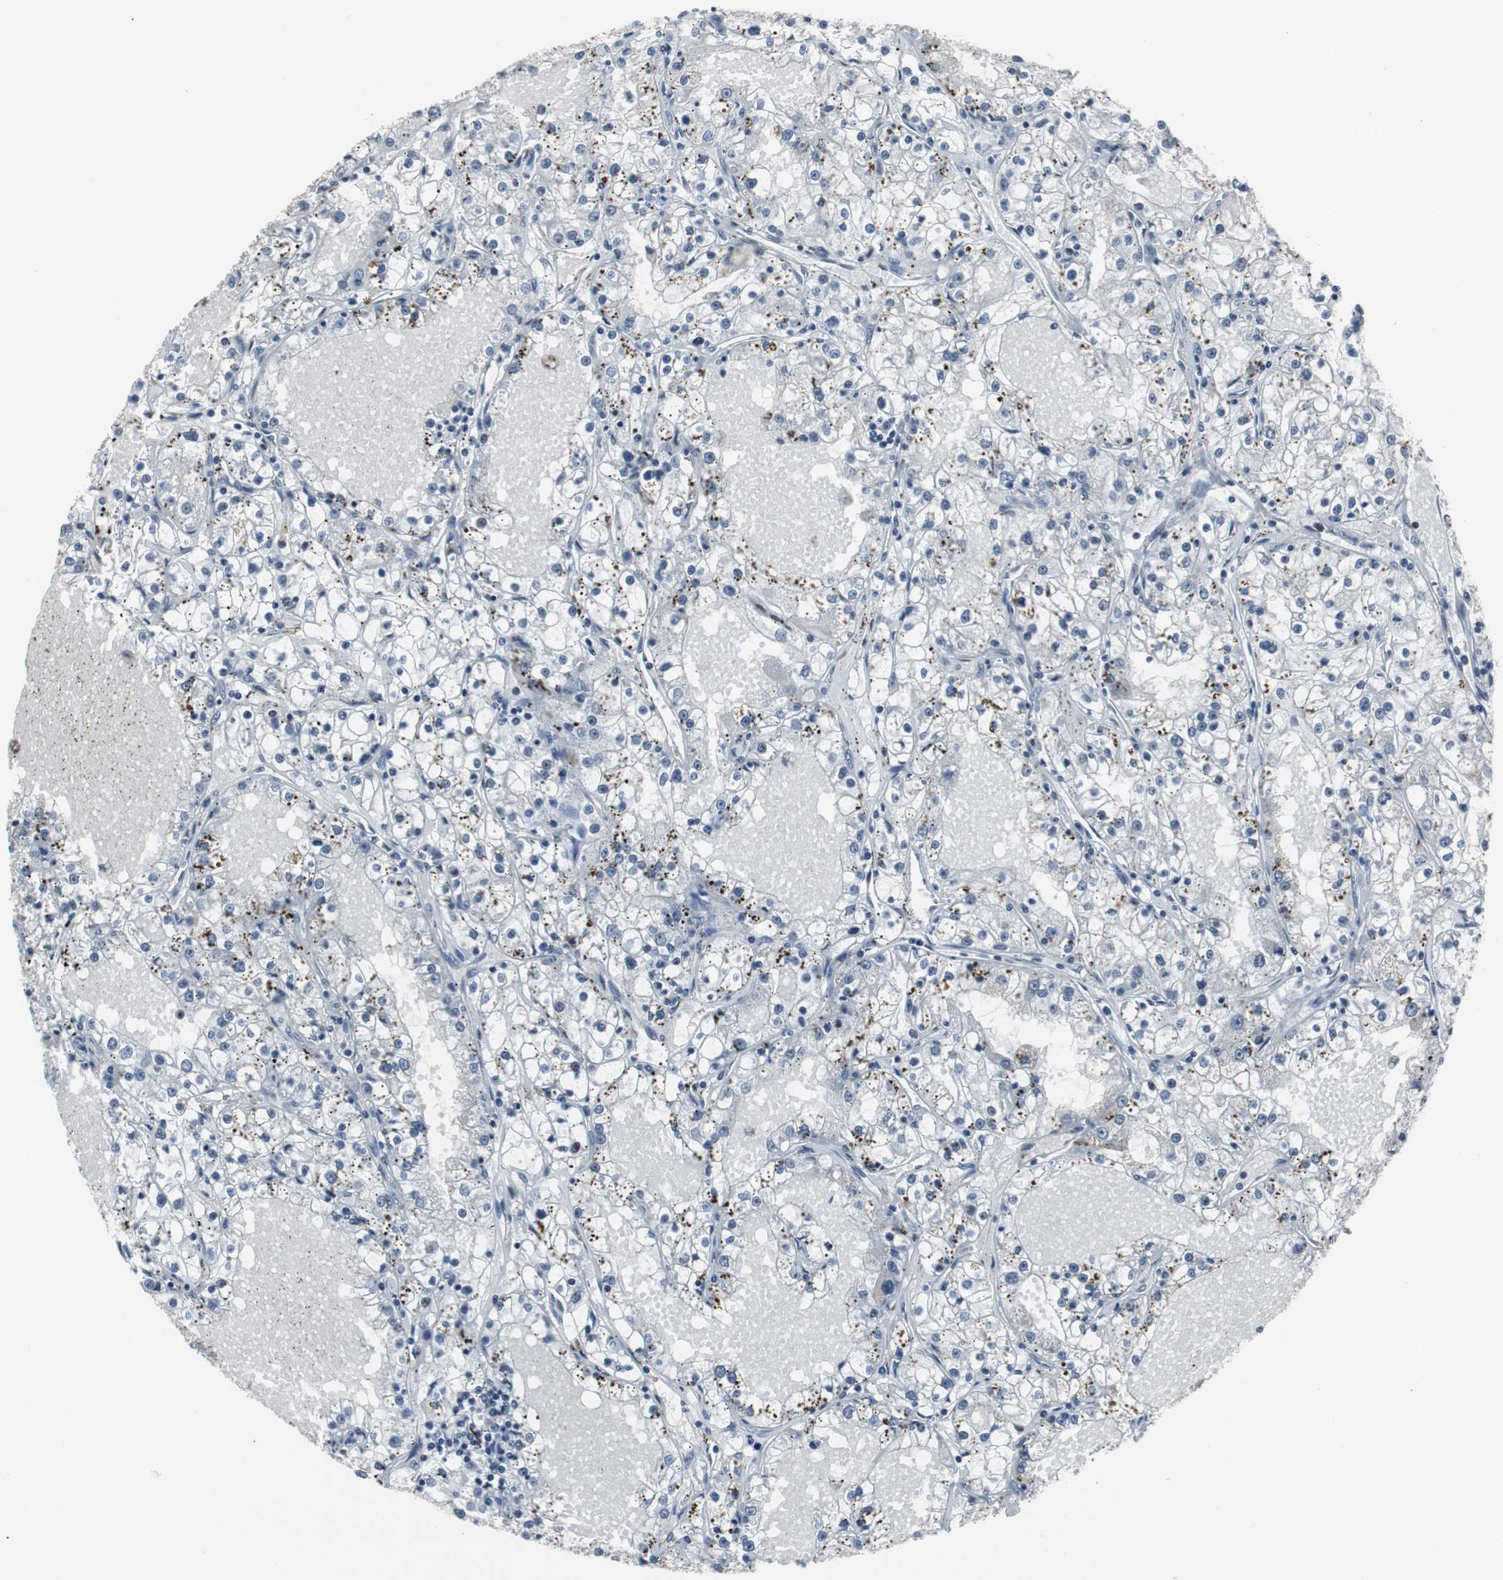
{"staining": {"intensity": "negative", "quantity": "none", "location": "none"}, "tissue": "renal cancer", "cell_type": "Tumor cells", "image_type": "cancer", "snomed": [{"axis": "morphology", "description": "Adenocarcinoma, NOS"}, {"axis": "topography", "description": "Kidney"}], "caption": "Renal cancer stained for a protein using immunohistochemistry (IHC) reveals no positivity tumor cells.", "gene": "FOXP4", "patient": {"sex": "male", "age": 56}}